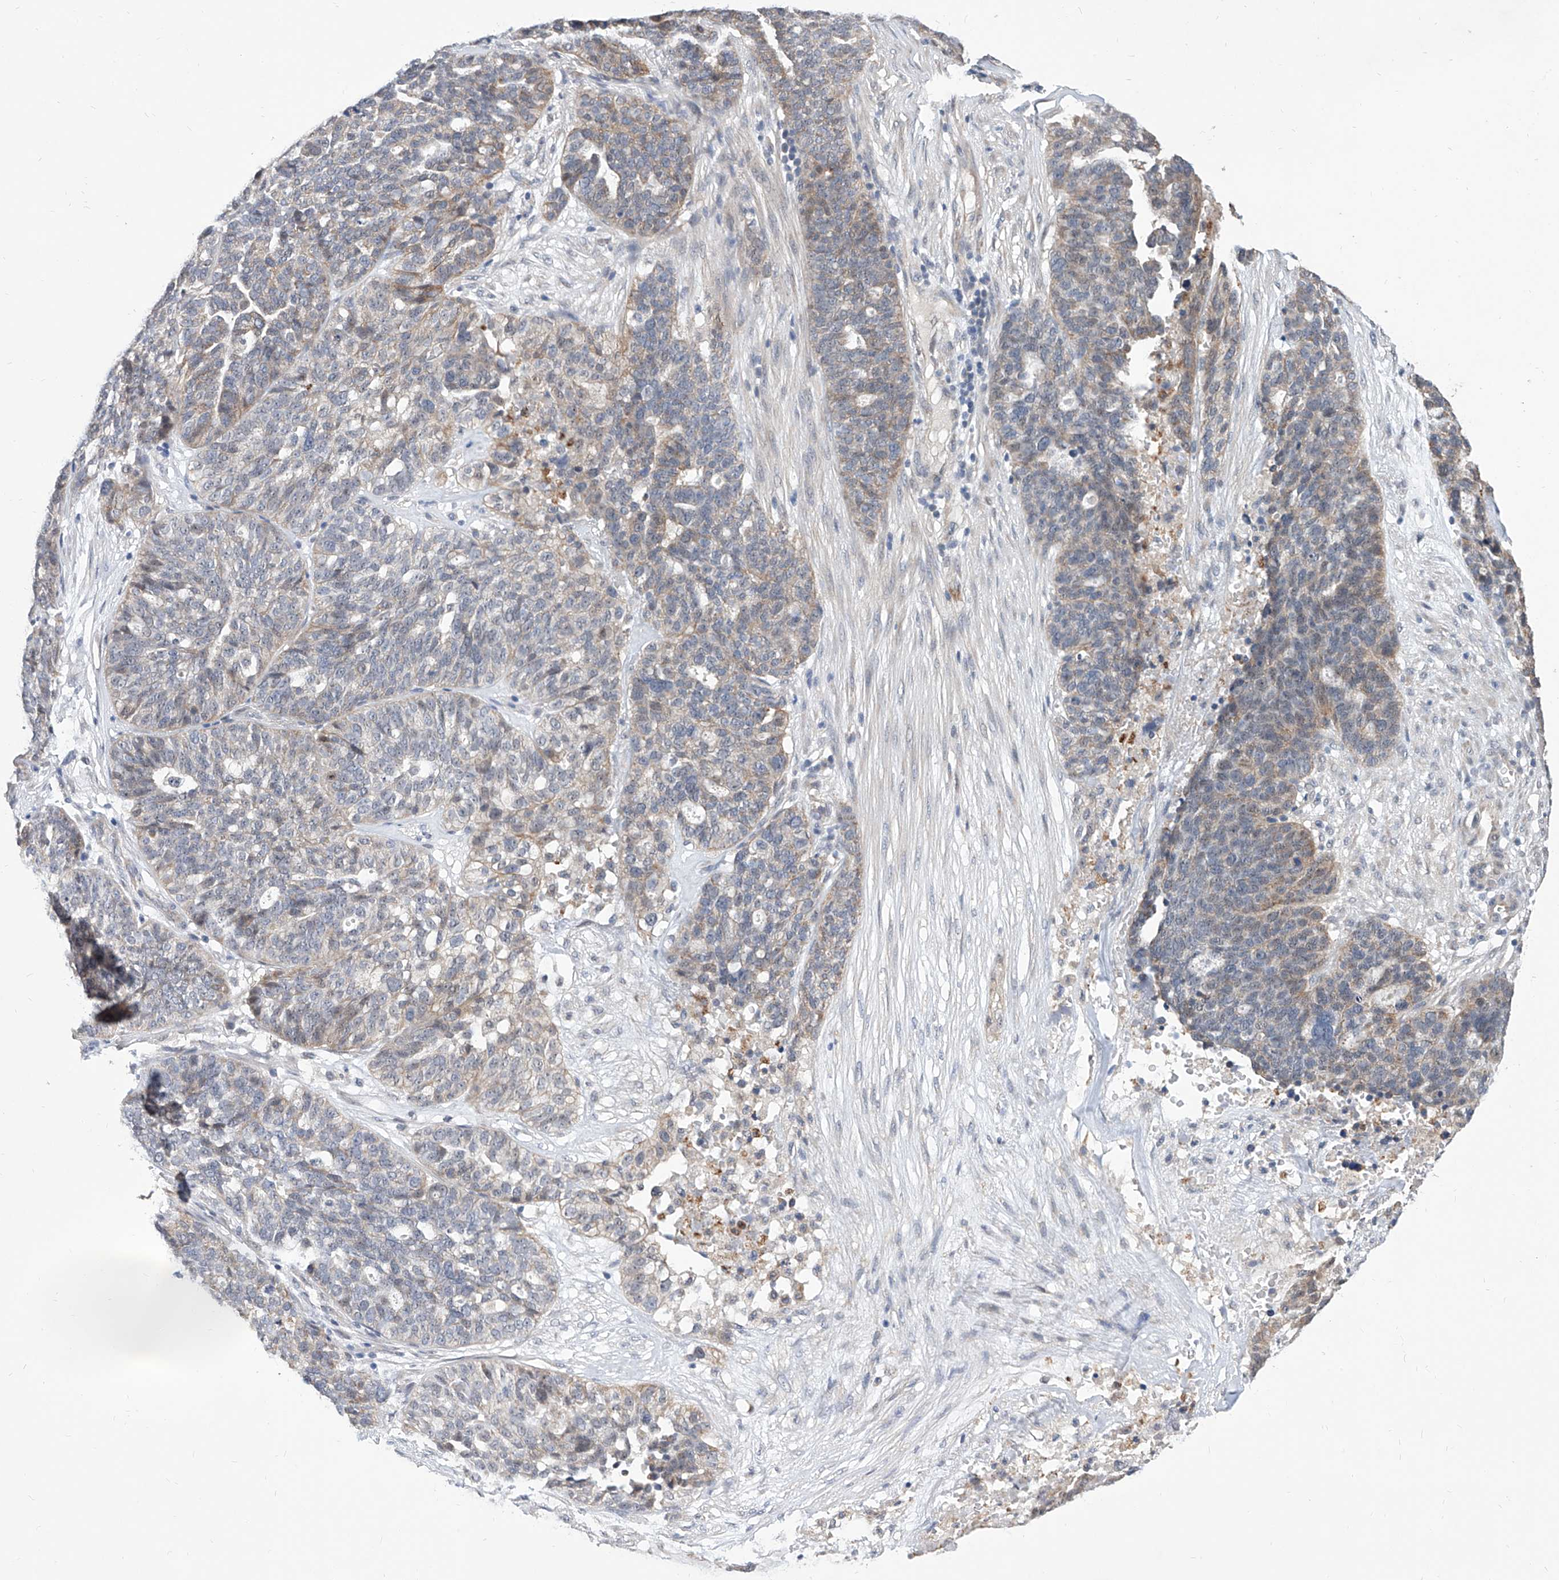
{"staining": {"intensity": "negative", "quantity": "none", "location": "none"}, "tissue": "ovarian cancer", "cell_type": "Tumor cells", "image_type": "cancer", "snomed": [{"axis": "morphology", "description": "Cystadenocarcinoma, serous, NOS"}, {"axis": "topography", "description": "Ovary"}], "caption": "Protein analysis of ovarian cancer (serous cystadenocarcinoma) demonstrates no significant positivity in tumor cells.", "gene": "MFSD4B", "patient": {"sex": "female", "age": 59}}